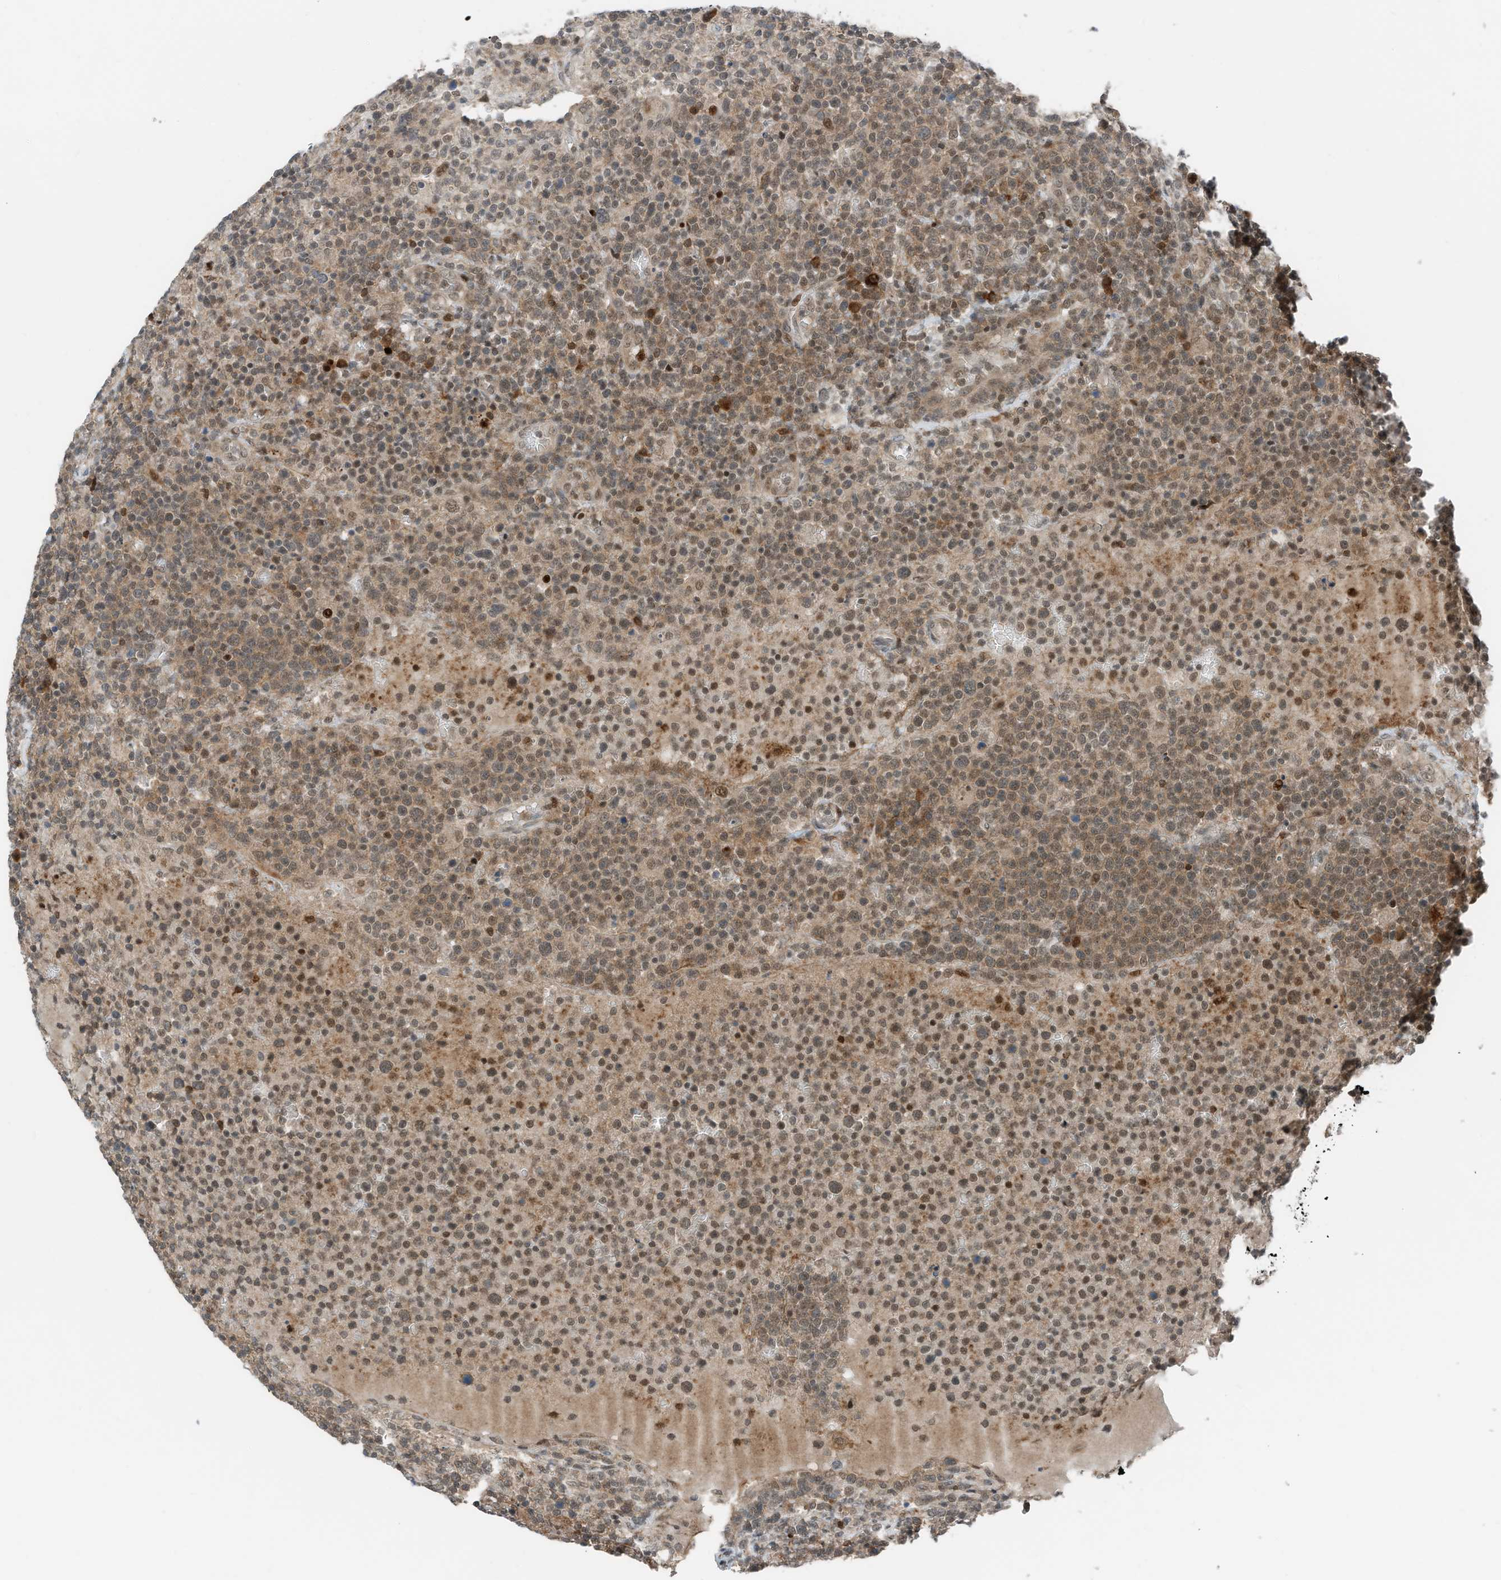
{"staining": {"intensity": "moderate", "quantity": ">75%", "location": "cytoplasmic/membranous,nuclear"}, "tissue": "lymphoma", "cell_type": "Tumor cells", "image_type": "cancer", "snomed": [{"axis": "morphology", "description": "Malignant lymphoma, non-Hodgkin's type, High grade"}, {"axis": "topography", "description": "Lymph node"}], "caption": "A medium amount of moderate cytoplasmic/membranous and nuclear expression is identified in about >75% of tumor cells in high-grade malignant lymphoma, non-Hodgkin's type tissue. (Stains: DAB (3,3'-diaminobenzidine) in brown, nuclei in blue, Microscopy: brightfield microscopy at high magnification).", "gene": "RMND1", "patient": {"sex": "male", "age": 61}}